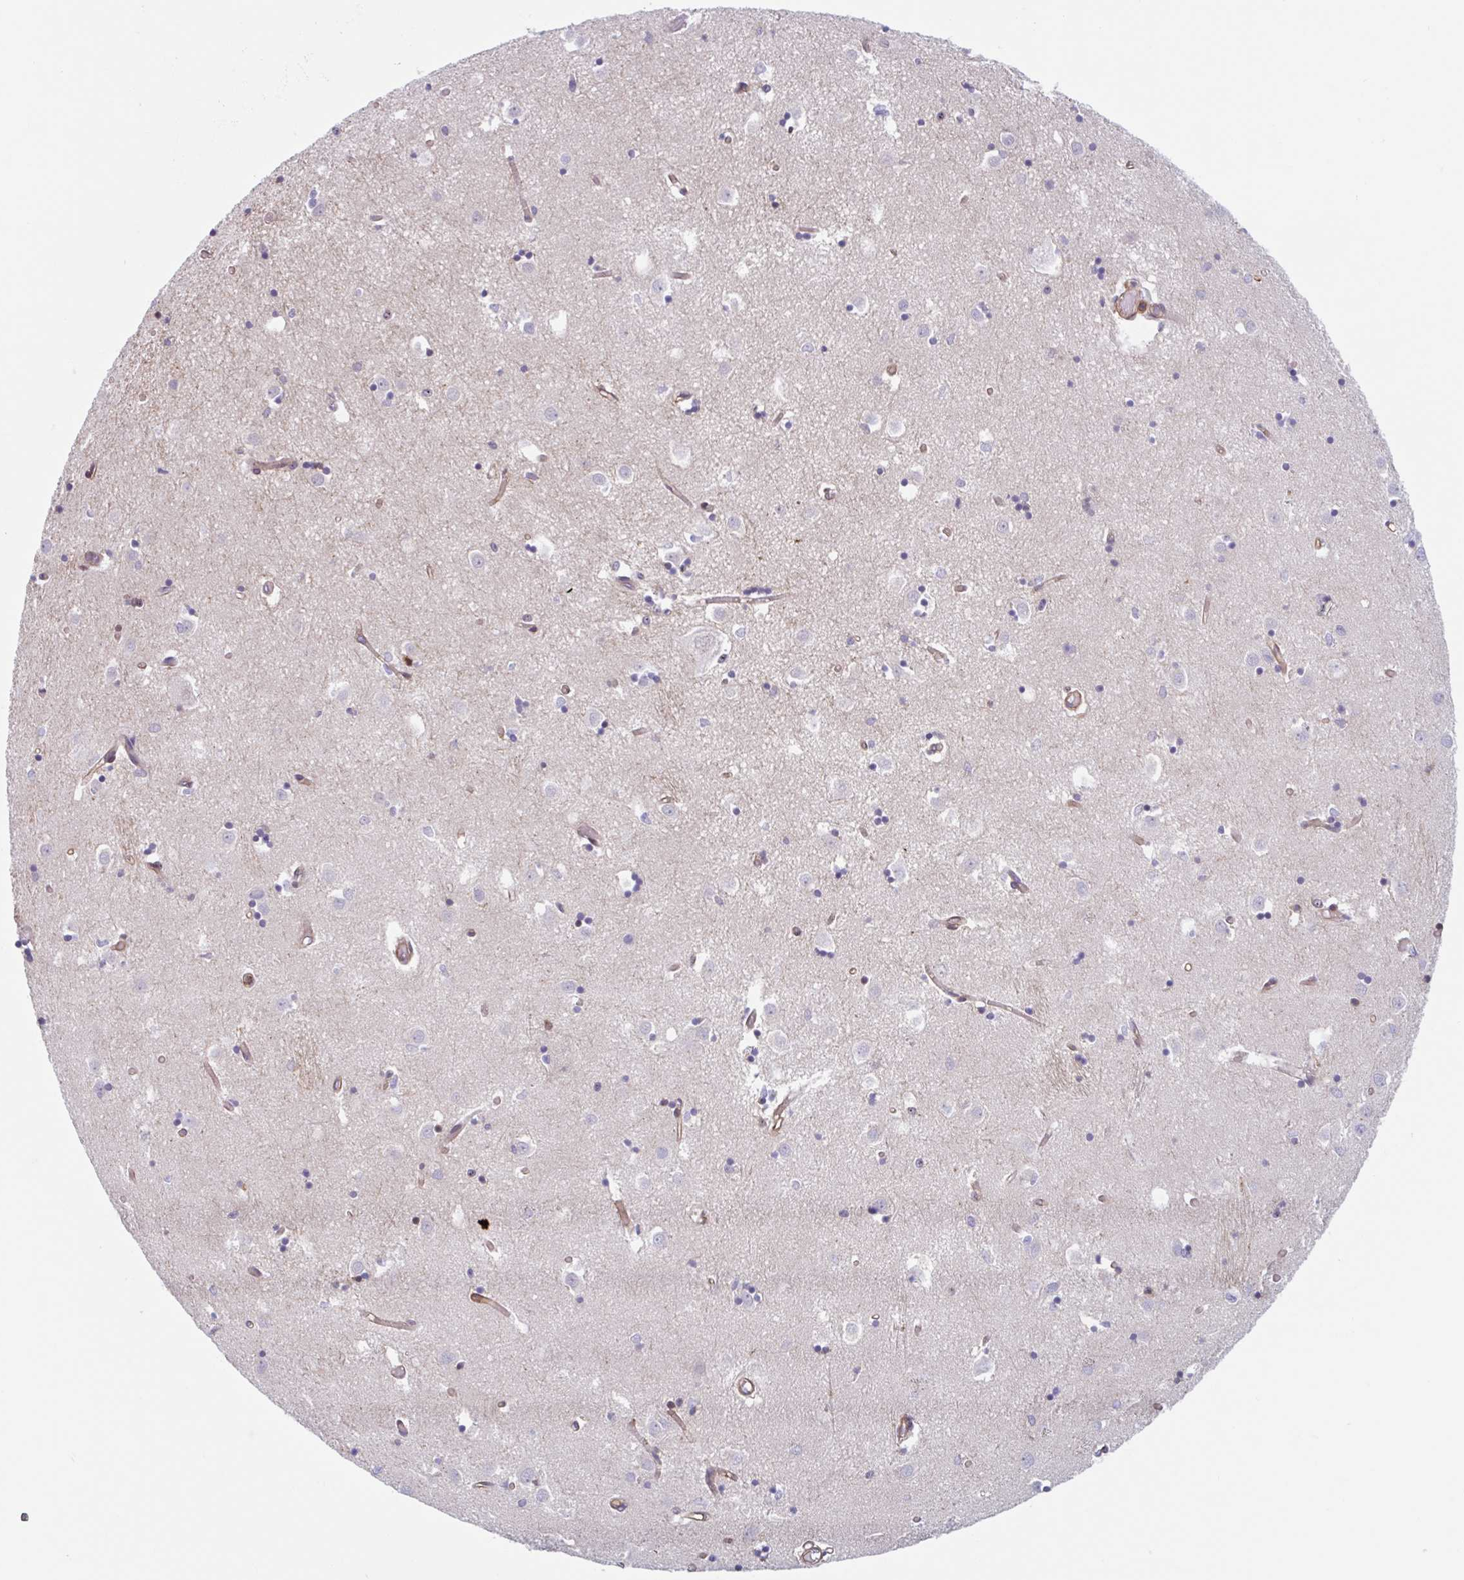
{"staining": {"intensity": "negative", "quantity": "none", "location": "none"}, "tissue": "caudate", "cell_type": "Glial cells", "image_type": "normal", "snomed": [{"axis": "morphology", "description": "Normal tissue, NOS"}, {"axis": "topography", "description": "Lateral ventricle wall"}], "caption": "Immunohistochemical staining of benign human caudate exhibits no significant positivity in glial cells. (Immunohistochemistry (ihc), brightfield microscopy, high magnification).", "gene": "EFHD1", "patient": {"sex": "male", "age": 70}}